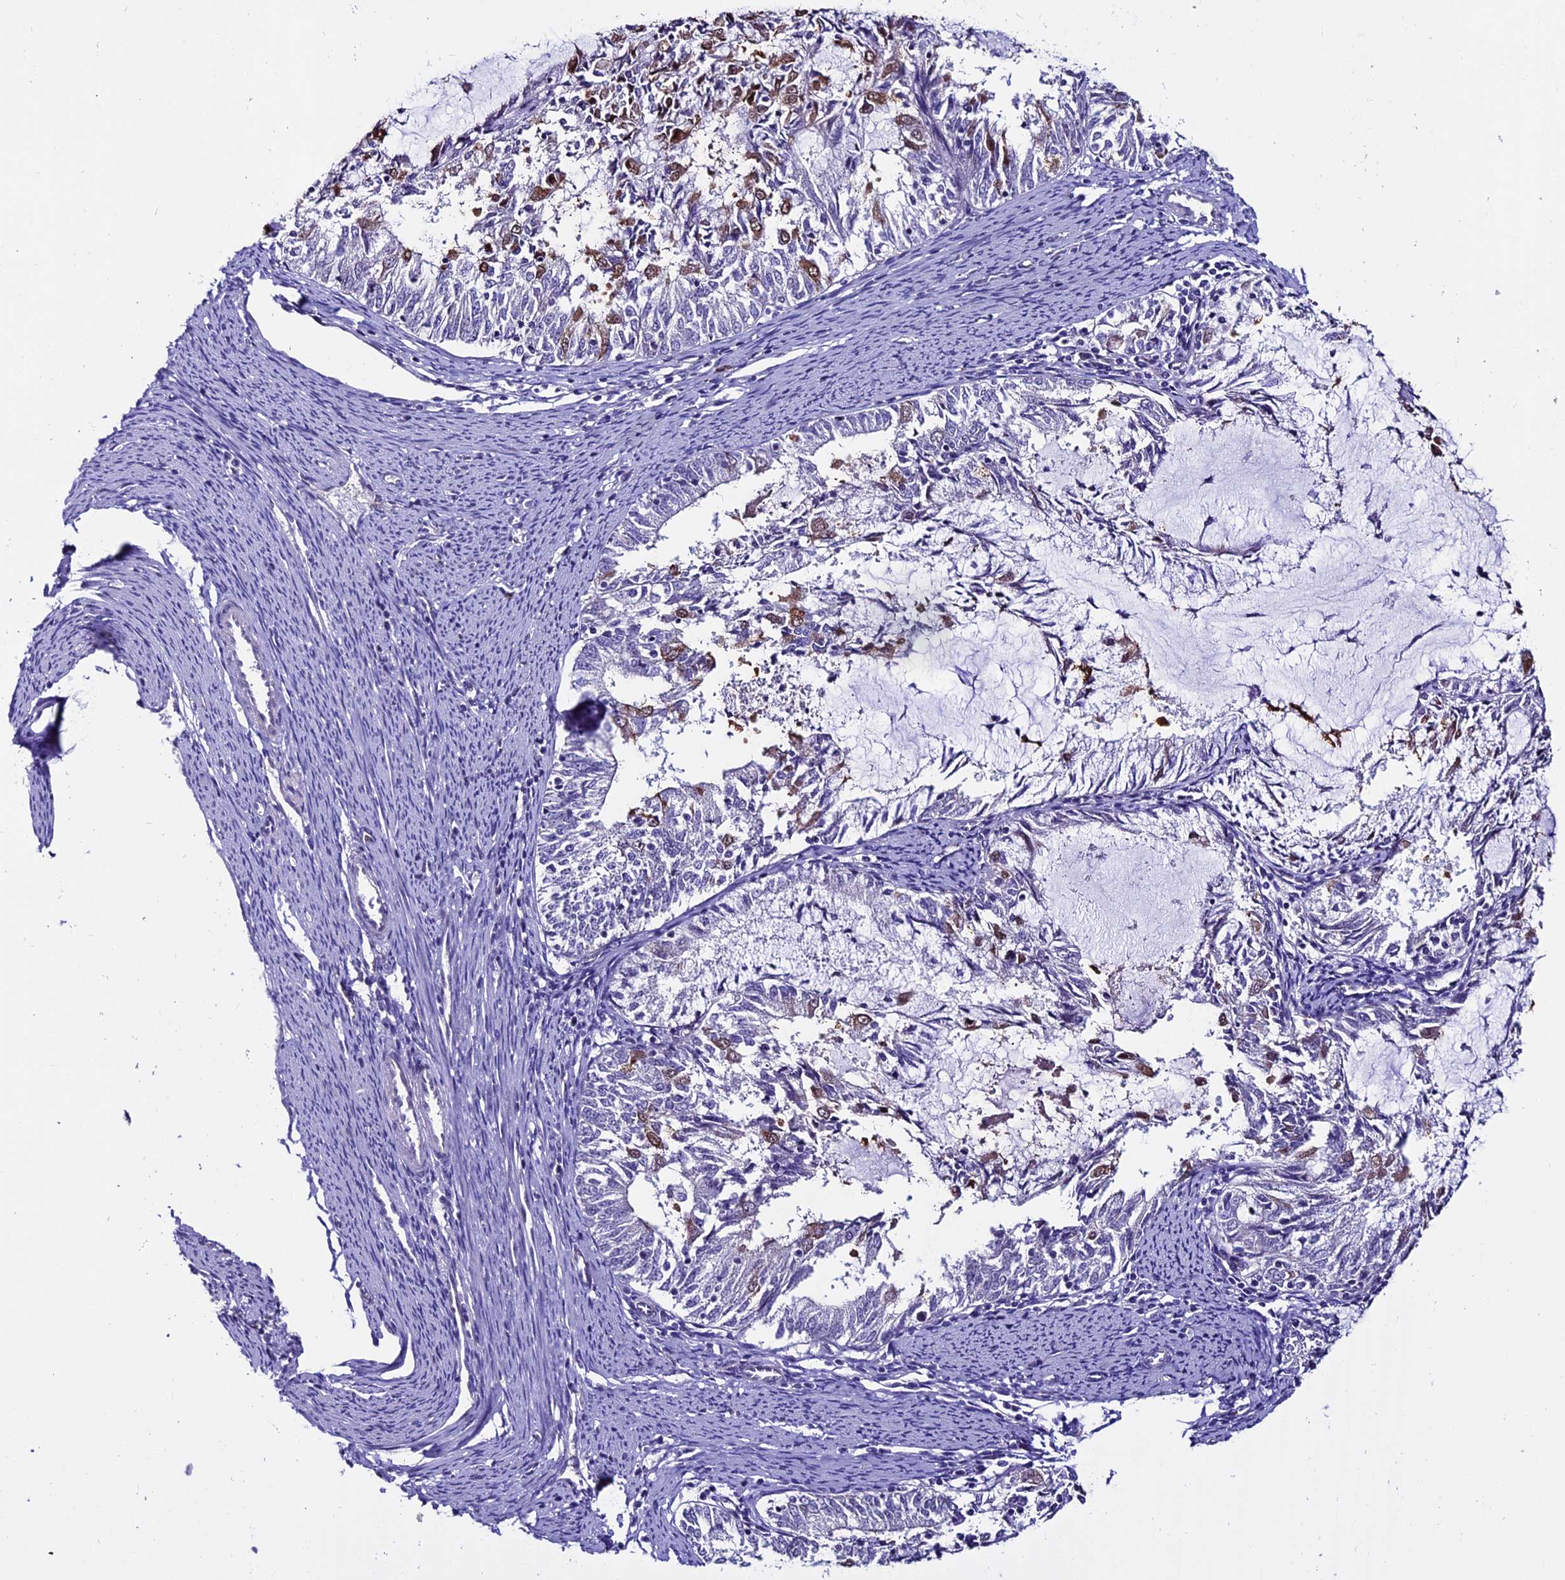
{"staining": {"intensity": "moderate", "quantity": "<25%", "location": "cytoplasmic/membranous"}, "tissue": "endometrial cancer", "cell_type": "Tumor cells", "image_type": "cancer", "snomed": [{"axis": "morphology", "description": "Adenocarcinoma, NOS"}, {"axis": "topography", "description": "Endometrium"}], "caption": "Tumor cells display low levels of moderate cytoplasmic/membranous positivity in about <25% of cells in human endometrial adenocarcinoma.", "gene": "TMEM171", "patient": {"sex": "female", "age": 57}}